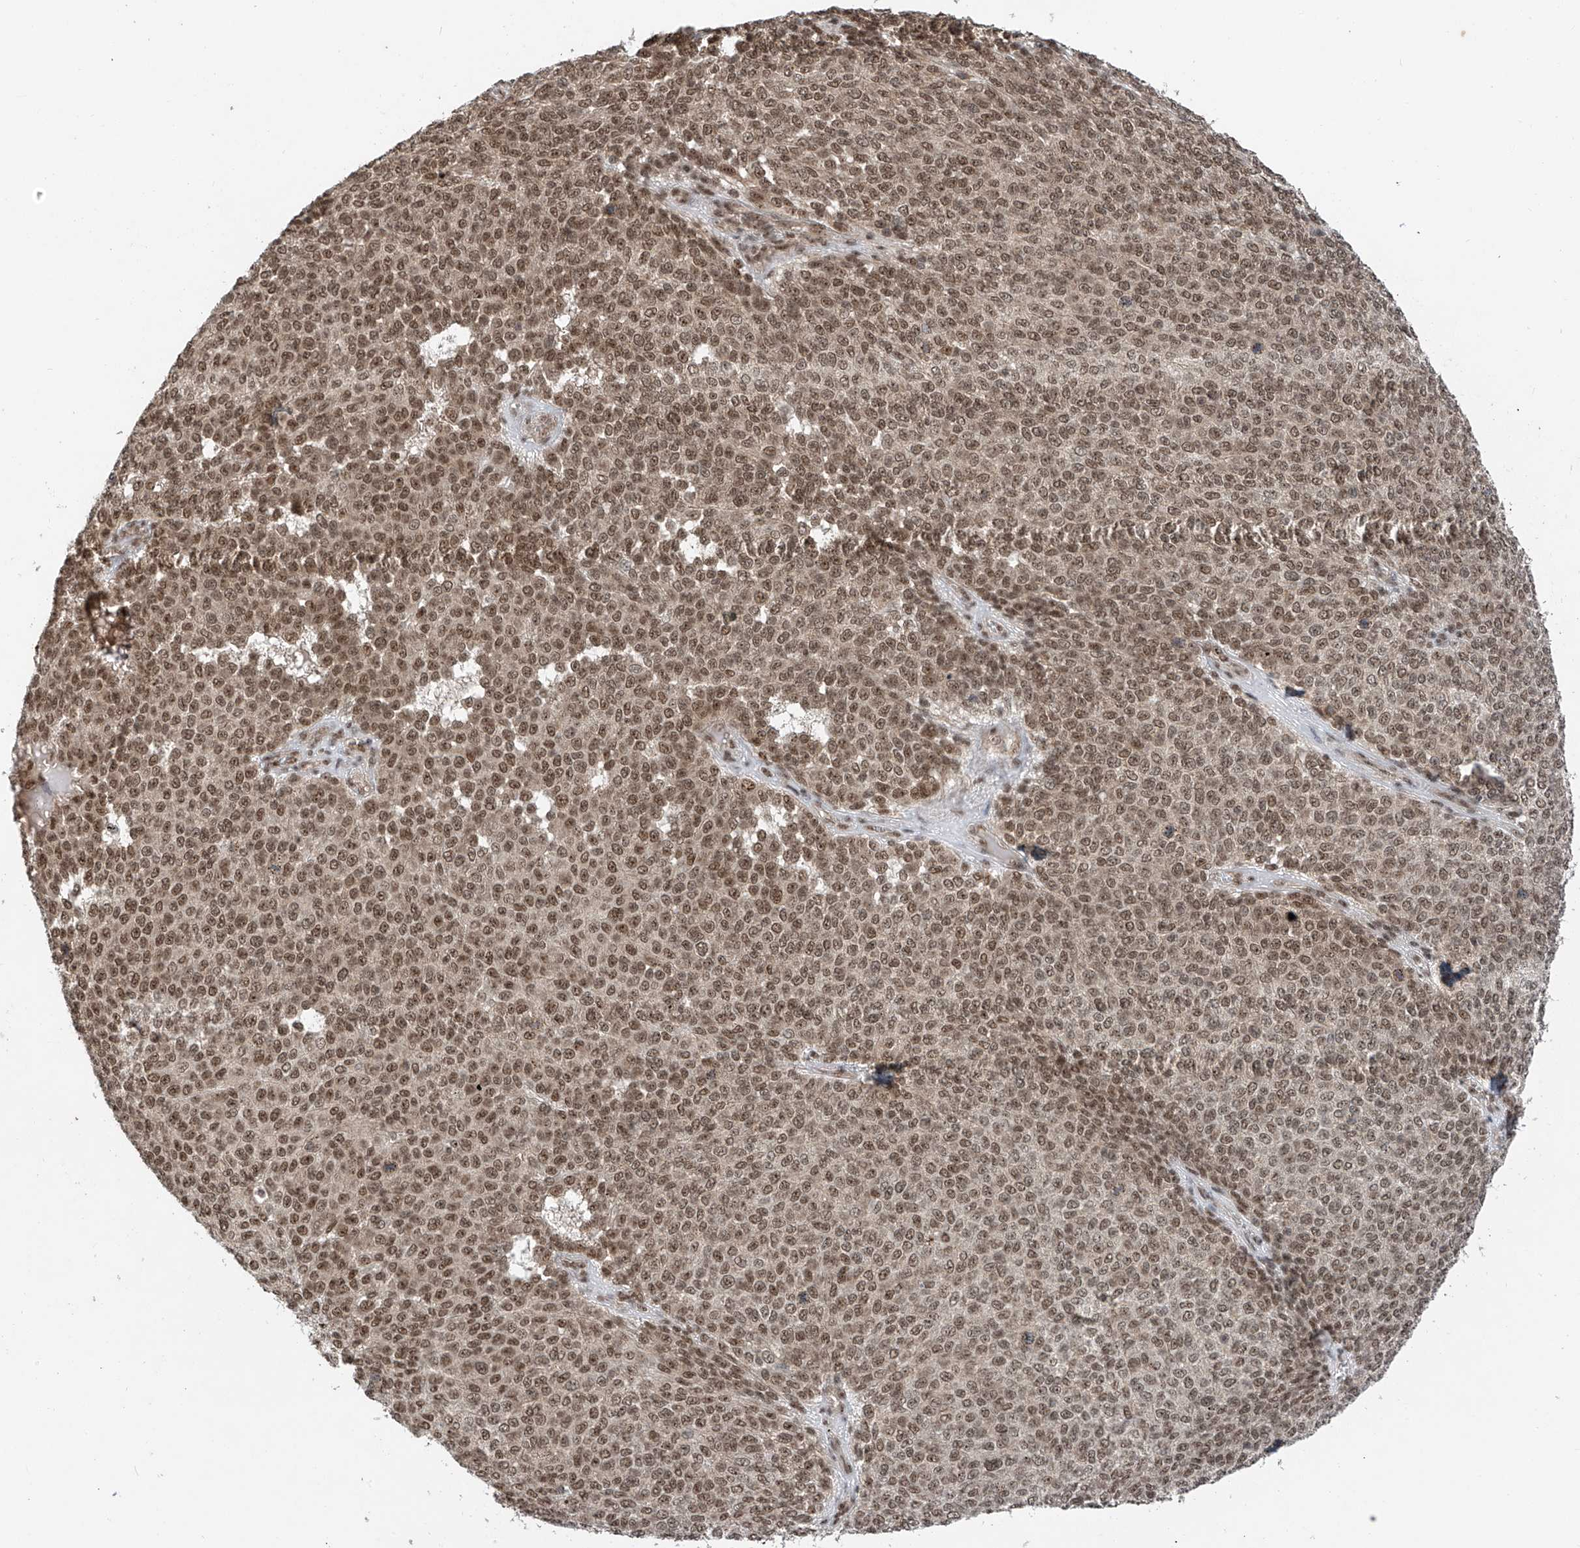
{"staining": {"intensity": "moderate", "quantity": ">75%", "location": "nuclear"}, "tissue": "melanoma", "cell_type": "Tumor cells", "image_type": "cancer", "snomed": [{"axis": "morphology", "description": "Malignant melanoma, NOS"}, {"axis": "topography", "description": "Skin"}], "caption": "Melanoma stained with DAB (3,3'-diaminobenzidine) immunohistochemistry (IHC) shows medium levels of moderate nuclear positivity in approximately >75% of tumor cells.", "gene": "RPAIN", "patient": {"sex": "male", "age": 49}}